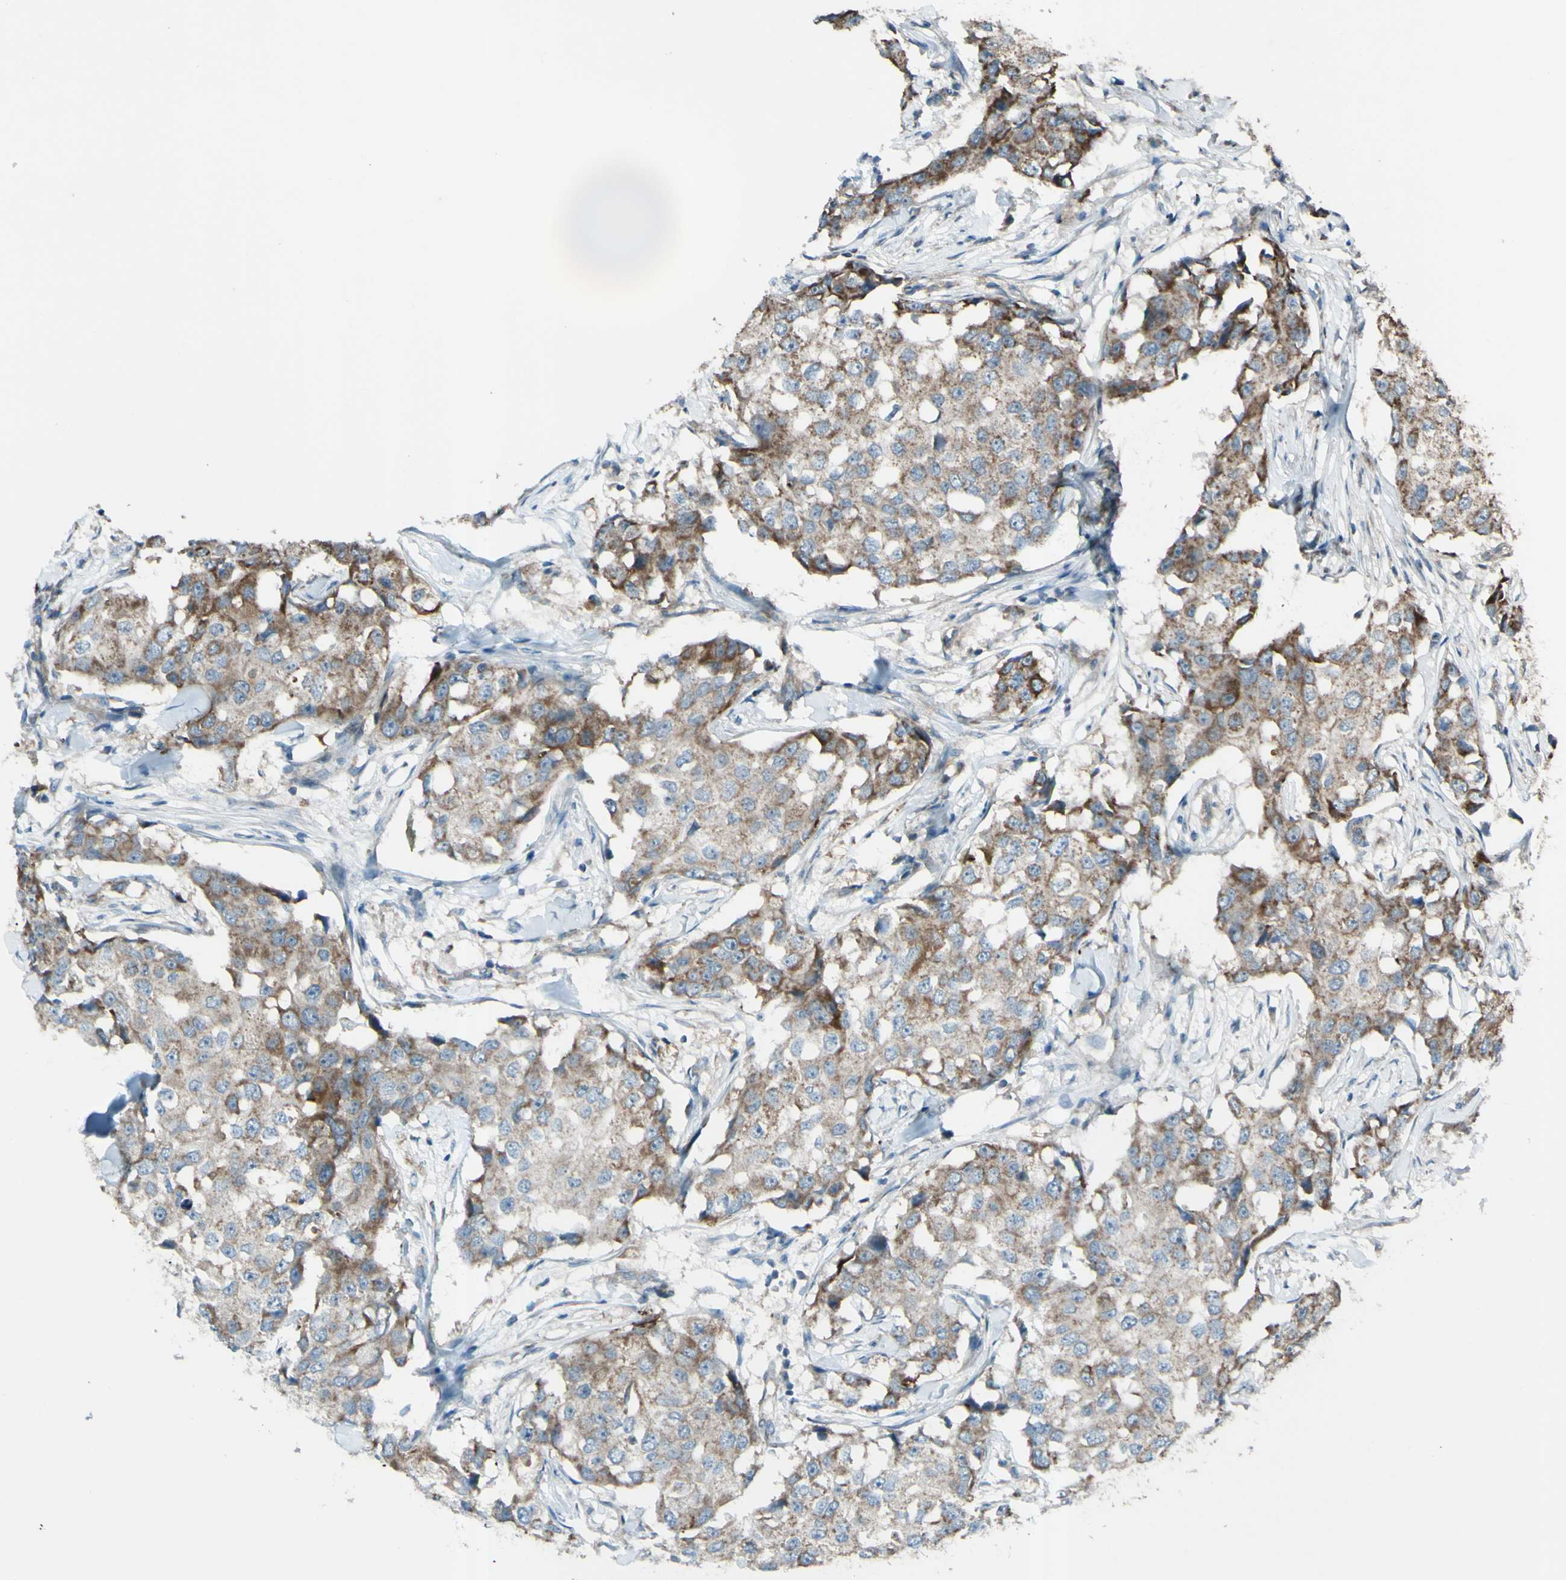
{"staining": {"intensity": "weak", "quantity": ">75%", "location": "cytoplasmic/membranous"}, "tissue": "breast cancer", "cell_type": "Tumor cells", "image_type": "cancer", "snomed": [{"axis": "morphology", "description": "Duct carcinoma"}, {"axis": "topography", "description": "Breast"}], "caption": "This is an image of IHC staining of breast cancer, which shows weak staining in the cytoplasmic/membranous of tumor cells.", "gene": "ACOT8", "patient": {"sex": "female", "age": 27}}